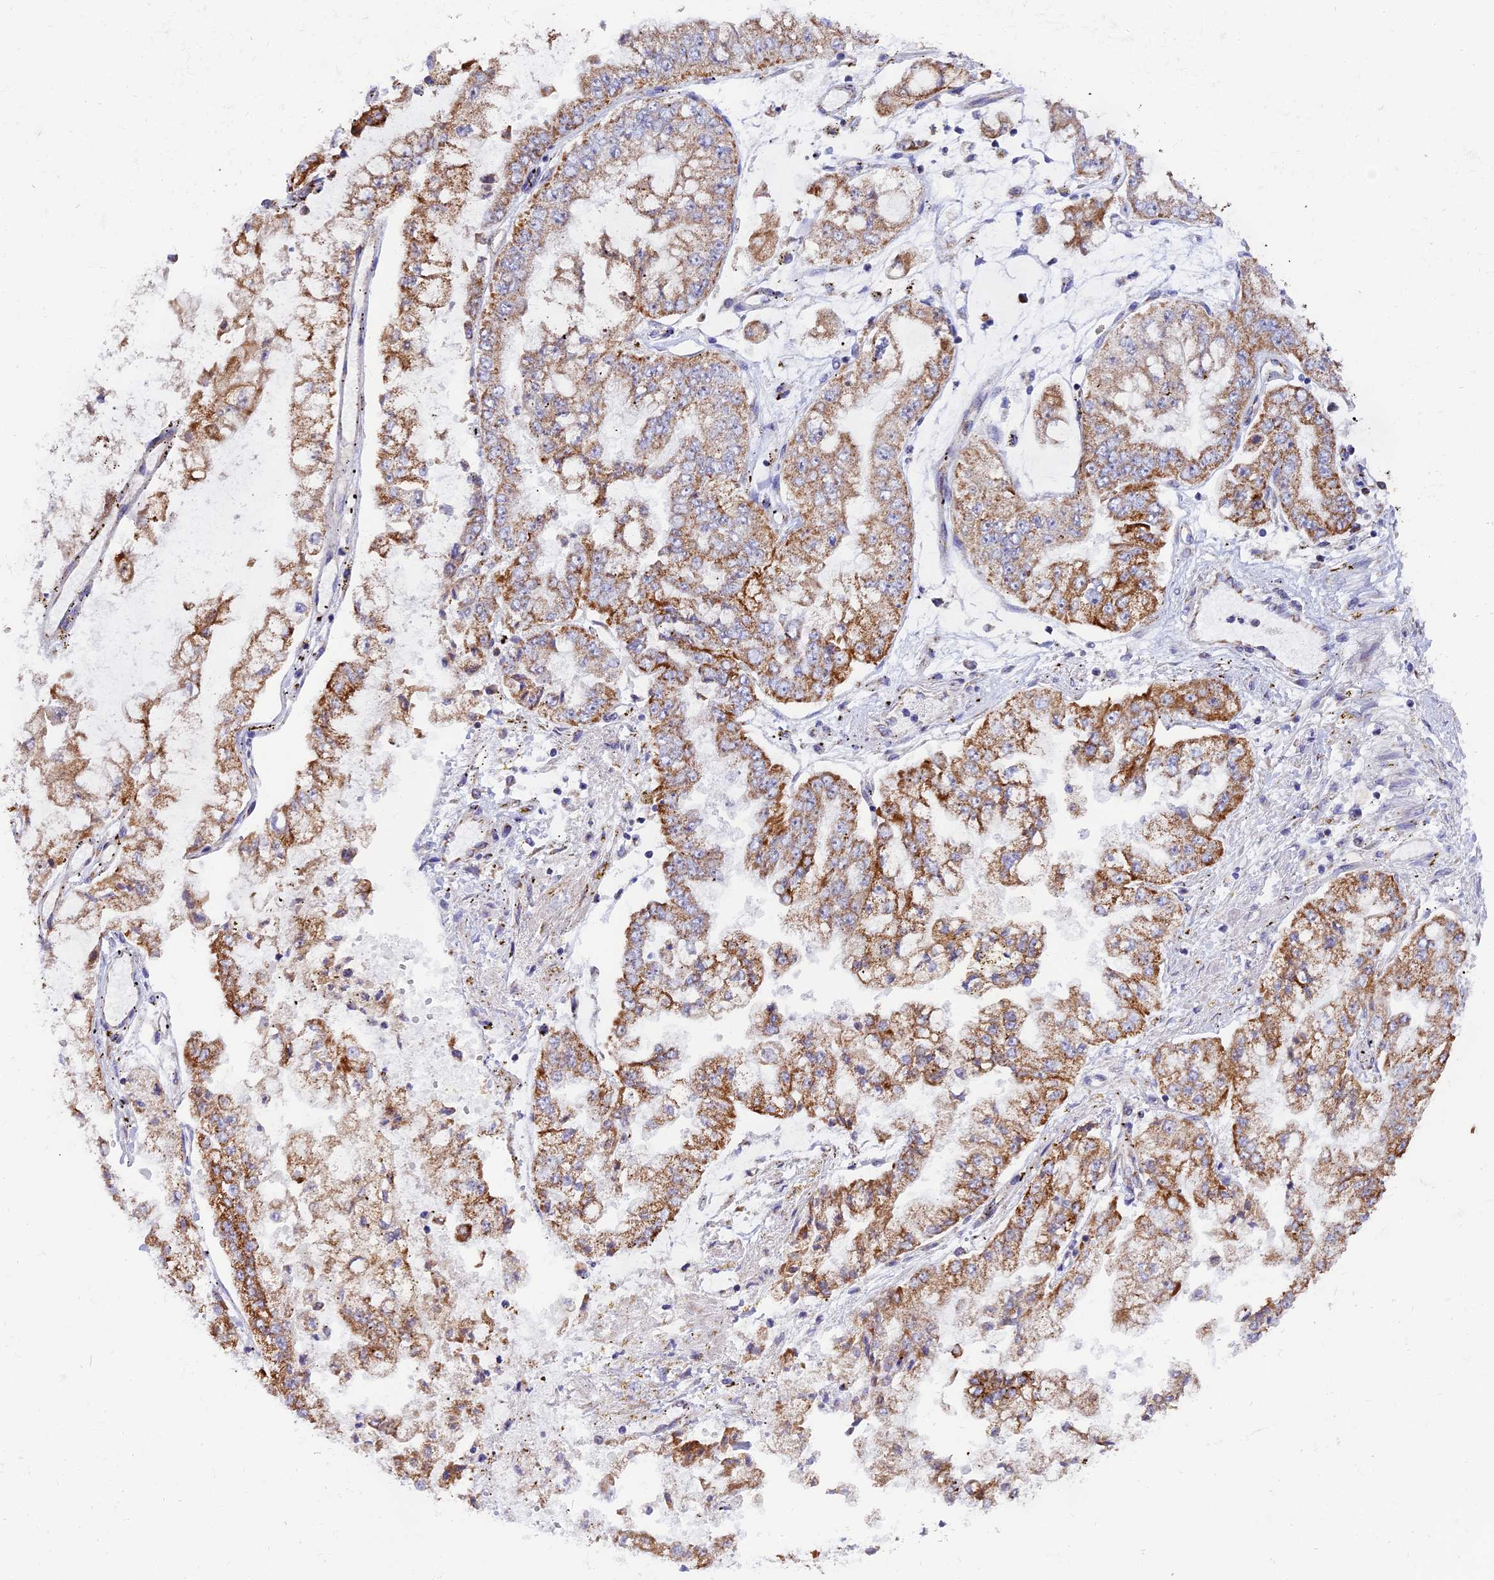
{"staining": {"intensity": "moderate", "quantity": ">75%", "location": "cytoplasmic/membranous"}, "tissue": "stomach cancer", "cell_type": "Tumor cells", "image_type": "cancer", "snomed": [{"axis": "morphology", "description": "Adenocarcinoma, NOS"}, {"axis": "topography", "description": "Stomach"}], "caption": "This micrograph exhibits stomach adenocarcinoma stained with immunohistochemistry to label a protein in brown. The cytoplasmic/membranous of tumor cells show moderate positivity for the protein. Nuclei are counter-stained blue.", "gene": "MRPS34", "patient": {"sex": "male", "age": 76}}